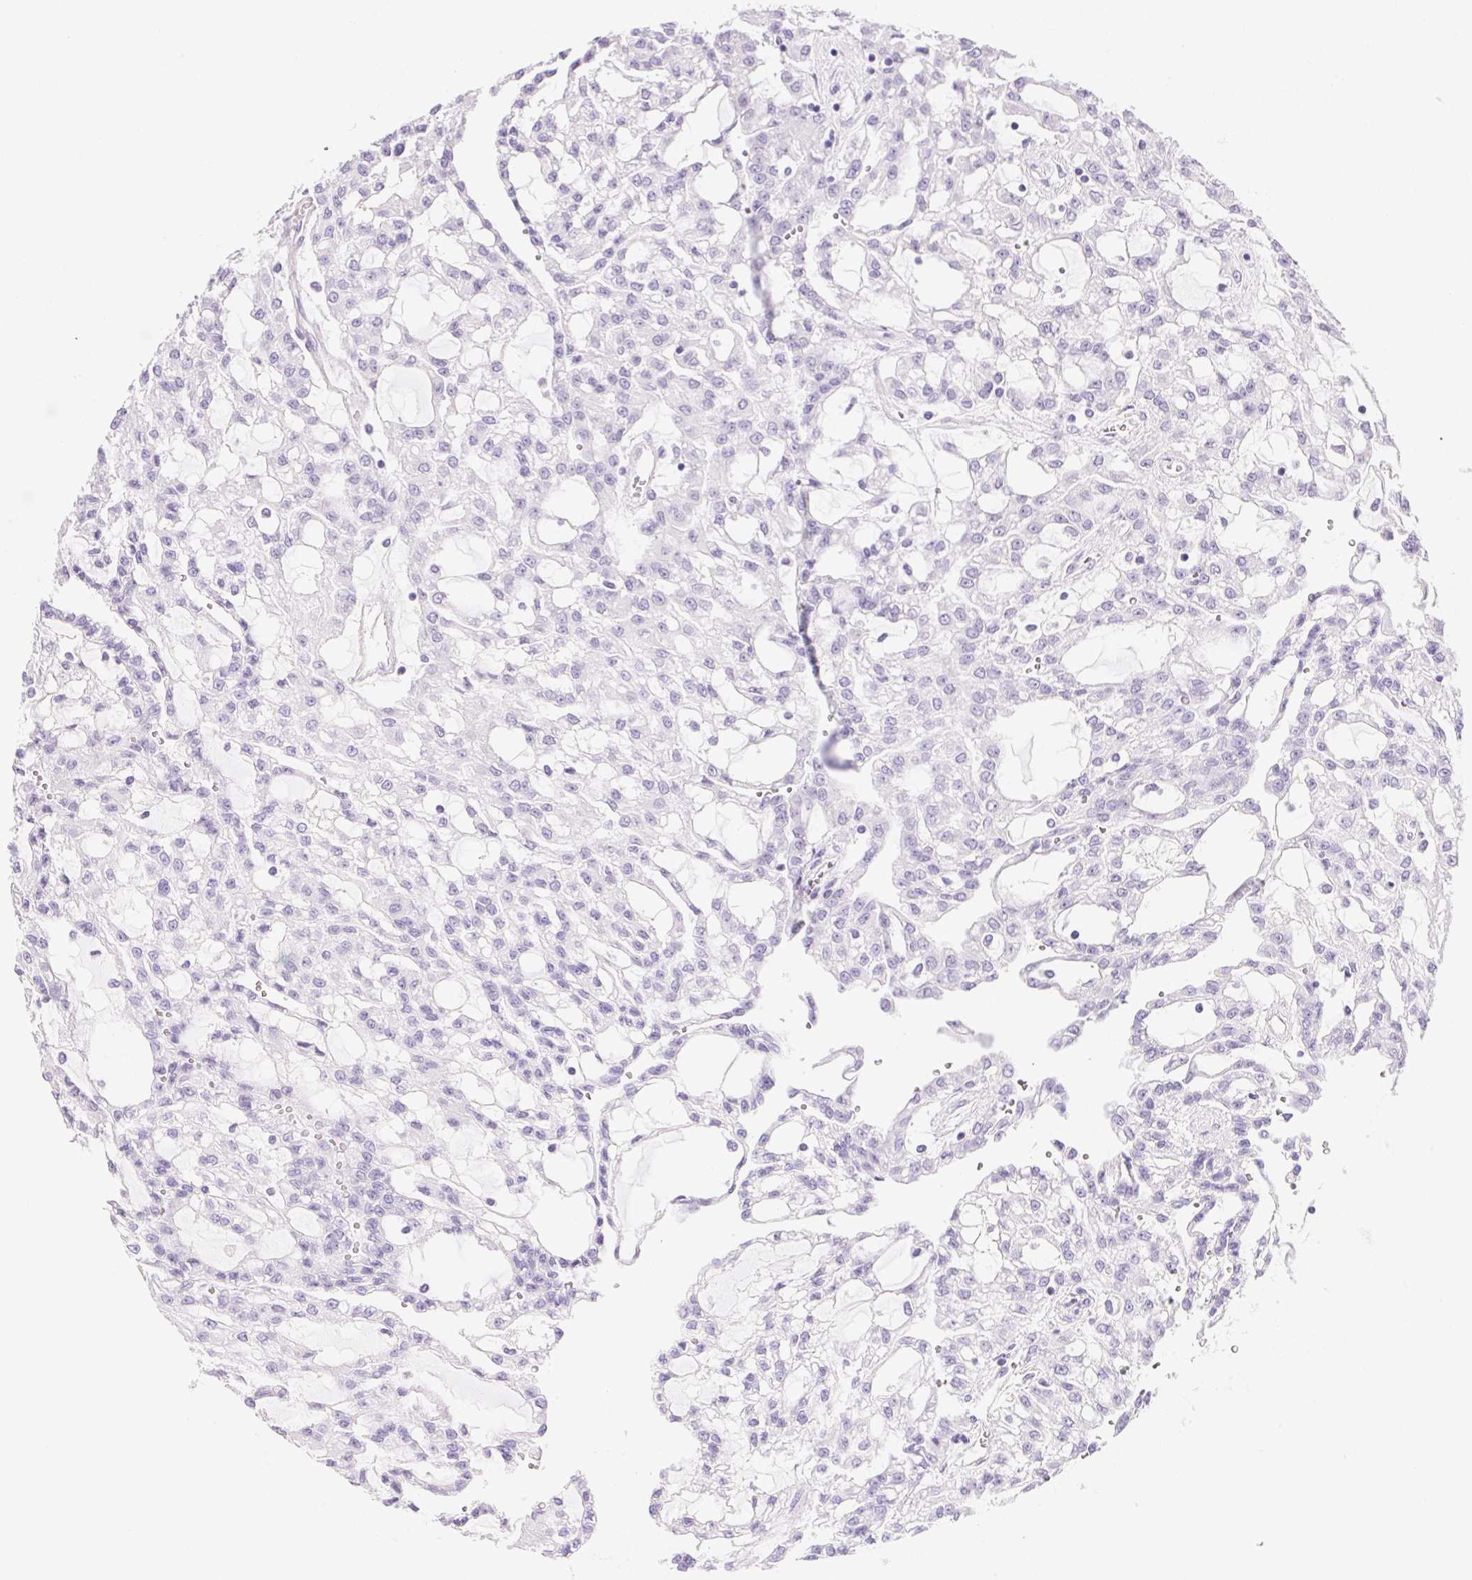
{"staining": {"intensity": "negative", "quantity": "none", "location": "none"}, "tissue": "renal cancer", "cell_type": "Tumor cells", "image_type": "cancer", "snomed": [{"axis": "morphology", "description": "Adenocarcinoma, NOS"}, {"axis": "topography", "description": "Kidney"}], "caption": "This is an IHC micrograph of renal adenocarcinoma. There is no positivity in tumor cells.", "gene": "DHCR24", "patient": {"sex": "male", "age": 63}}